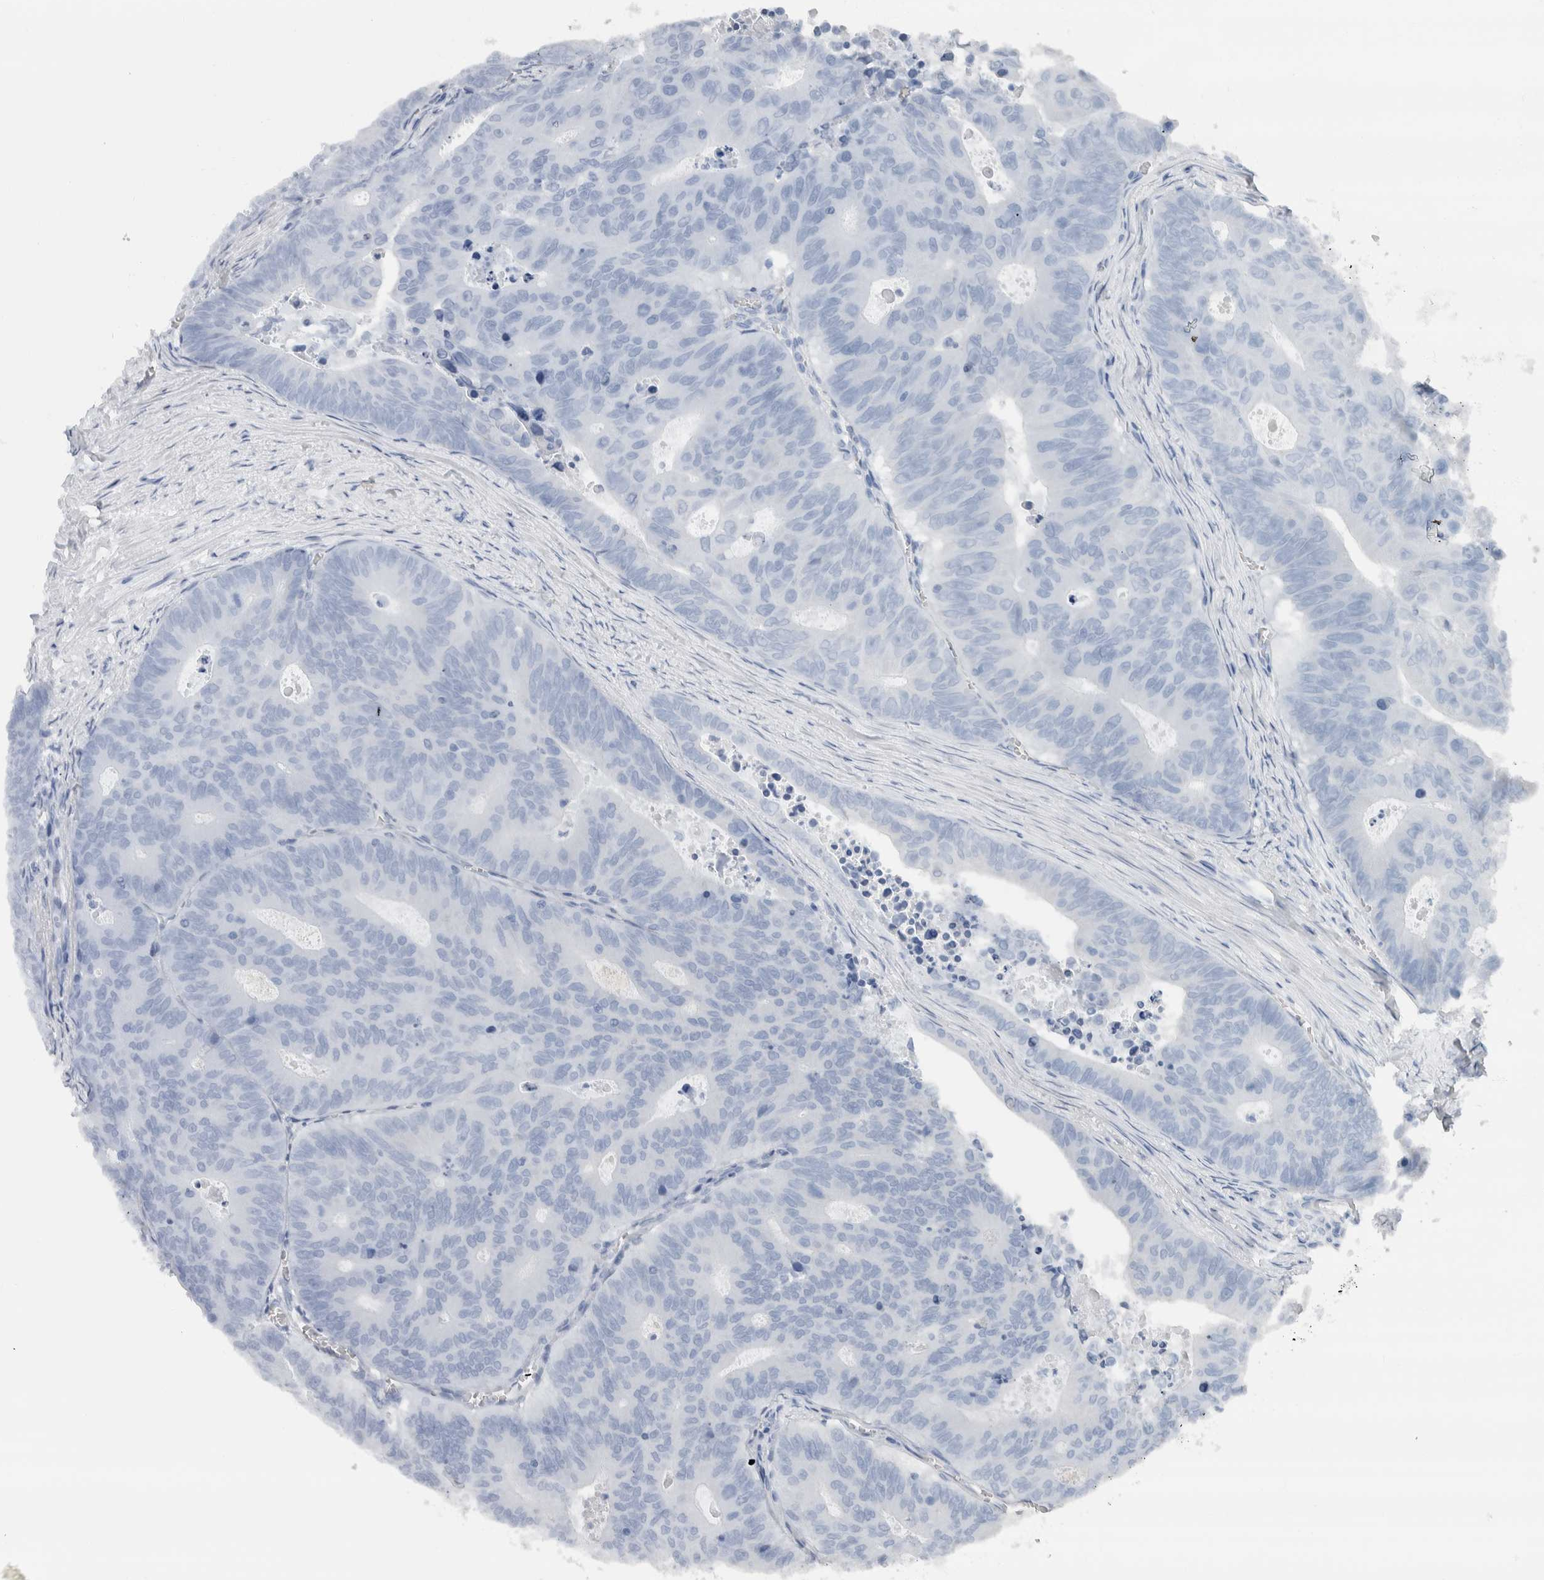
{"staining": {"intensity": "negative", "quantity": "none", "location": "none"}, "tissue": "colorectal cancer", "cell_type": "Tumor cells", "image_type": "cancer", "snomed": [{"axis": "morphology", "description": "Adenocarcinoma, NOS"}, {"axis": "topography", "description": "Colon"}], "caption": "An immunohistochemistry micrograph of colorectal cancer is shown. There is no staining in tumor cells of colorectal cancer.", "gene": "NEFM", "patient": {"sex": "male", "age": 87}}